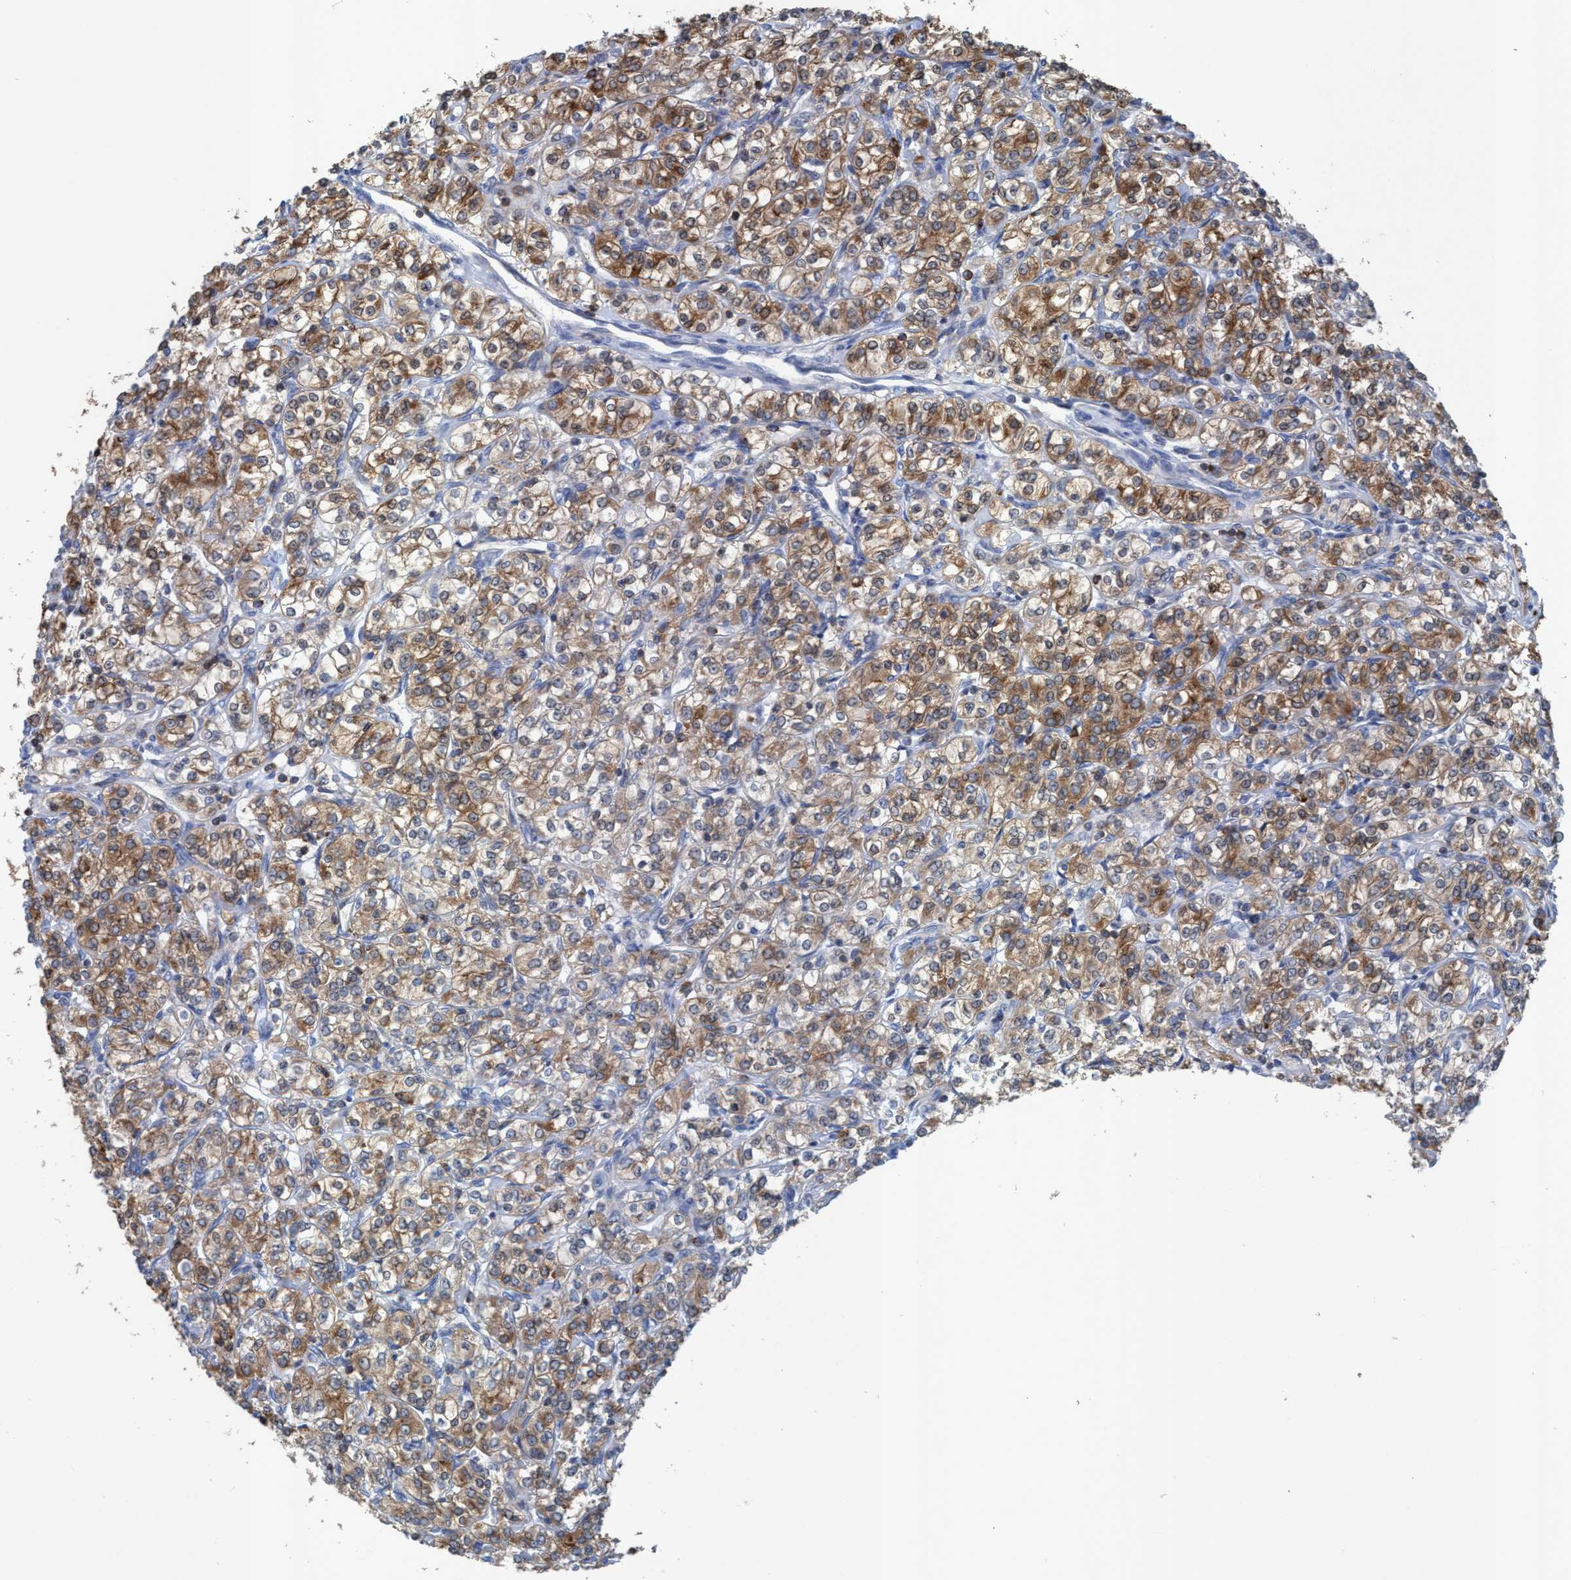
{"staining": {"intensity": "moderate", "quantity": ">75%", "location": "cytoplasmic/membranous"}, "tissue": "renal cancer", "cell_type": "Tumor cells", "image_type": "cancer", "snomed": [{"axis": "morphology", "description": "Adenocarcinoma, NOS"}, {"axis": "topography", "description": "Kidney"}], "caption": "The image demonstrates a brown stain indicating the presence of a protein in the cytoplasmic/membranous of tumor cells in adenocarcinoma (renal).", "gene": "EZR", "patient": {"sex": "male", "age": 77}}